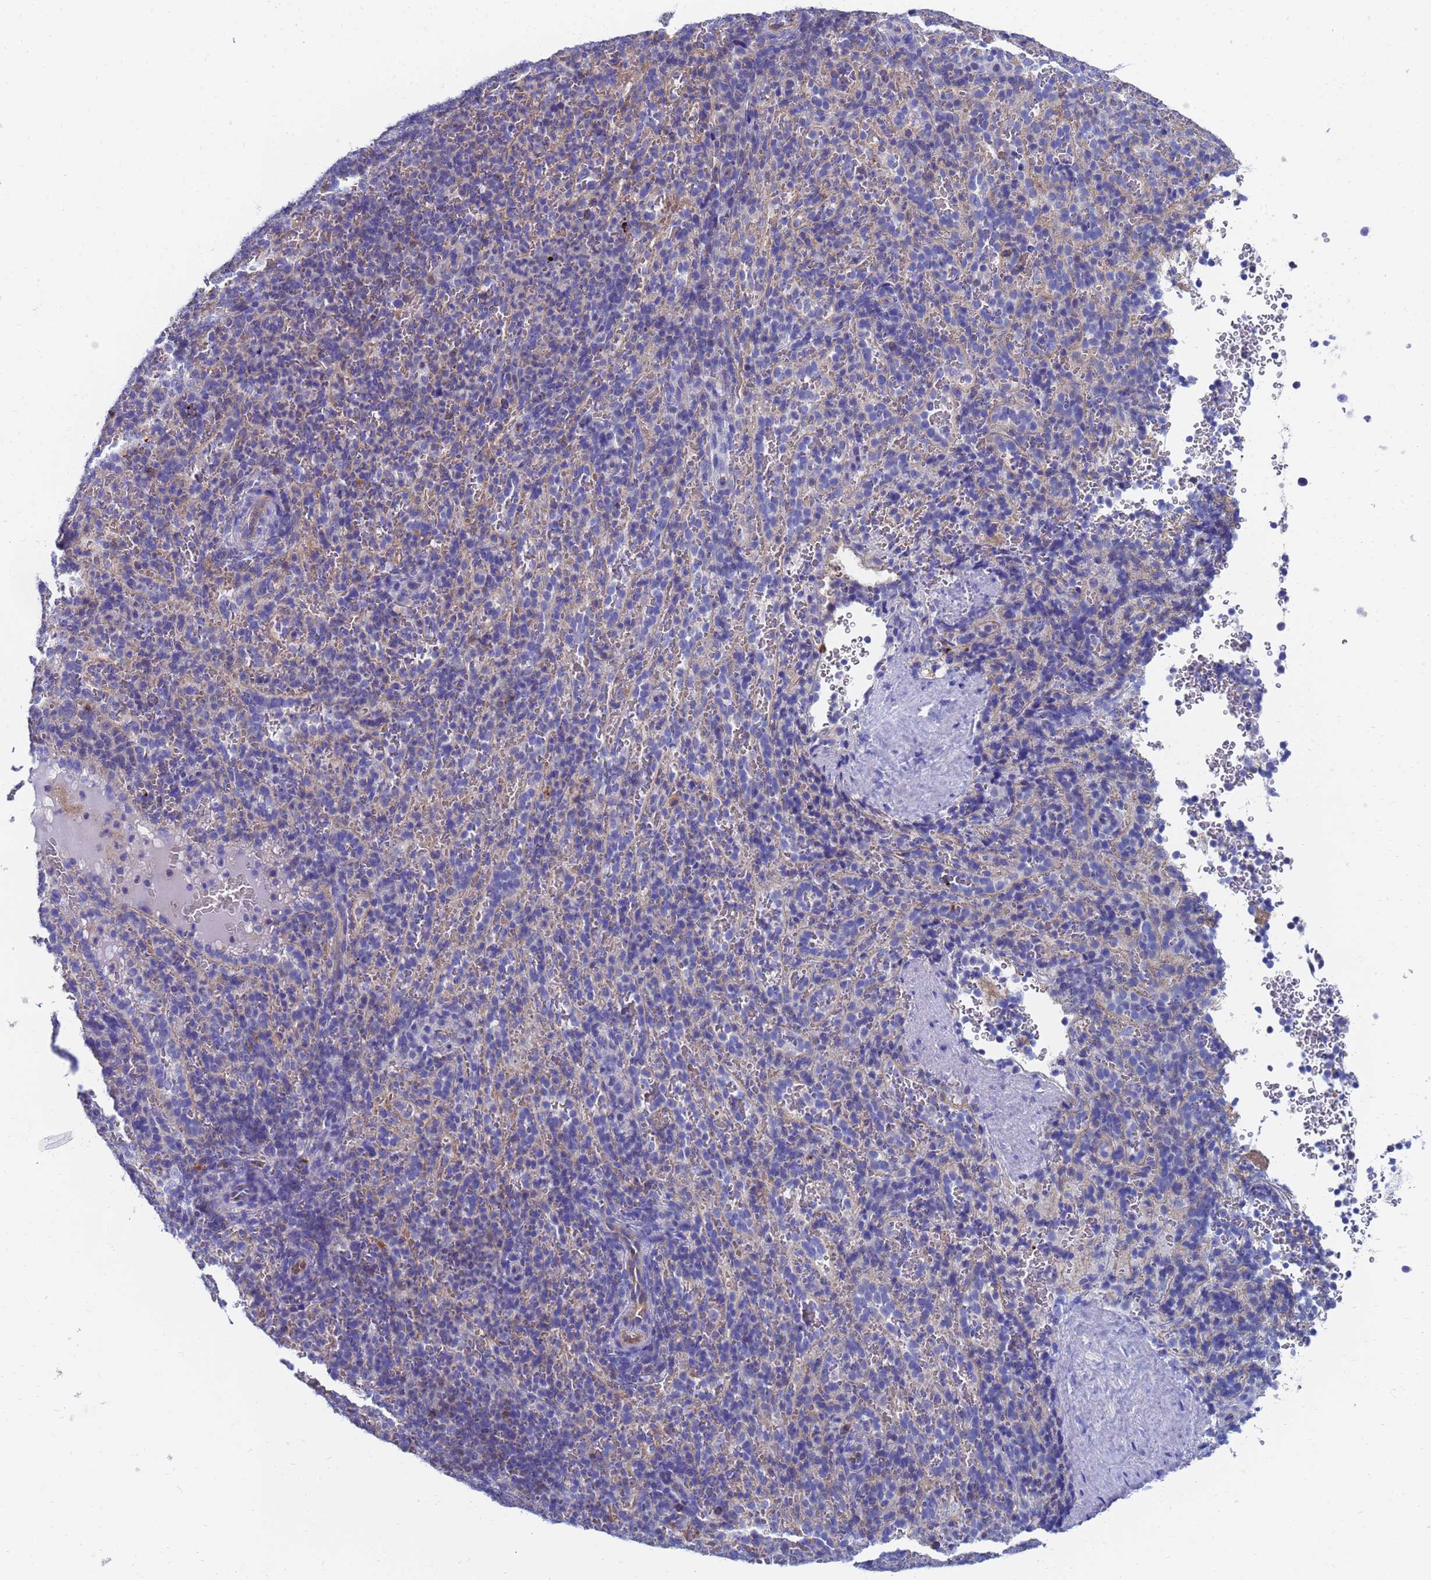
{"staining": {"intensity": "negative", "quantity": "none", "location": "none"}, "tissue": "spleen", "cell_type": "Cells in red pulp", "image_type": "normal", "snomed": [{"axis": "morphology", "description": "Normal tissue, NOS"}, {"axis": "topography", "description": "Spleen"}], "caption": "High magnification brightfield microscopy of normal spleen stained with DAB (brown) and counterstained with hematoxylin (blue): cells in red pulp show no significant positivity.", "gene": "GCHFR", "patient": {"sex": "female", "age": 21}}